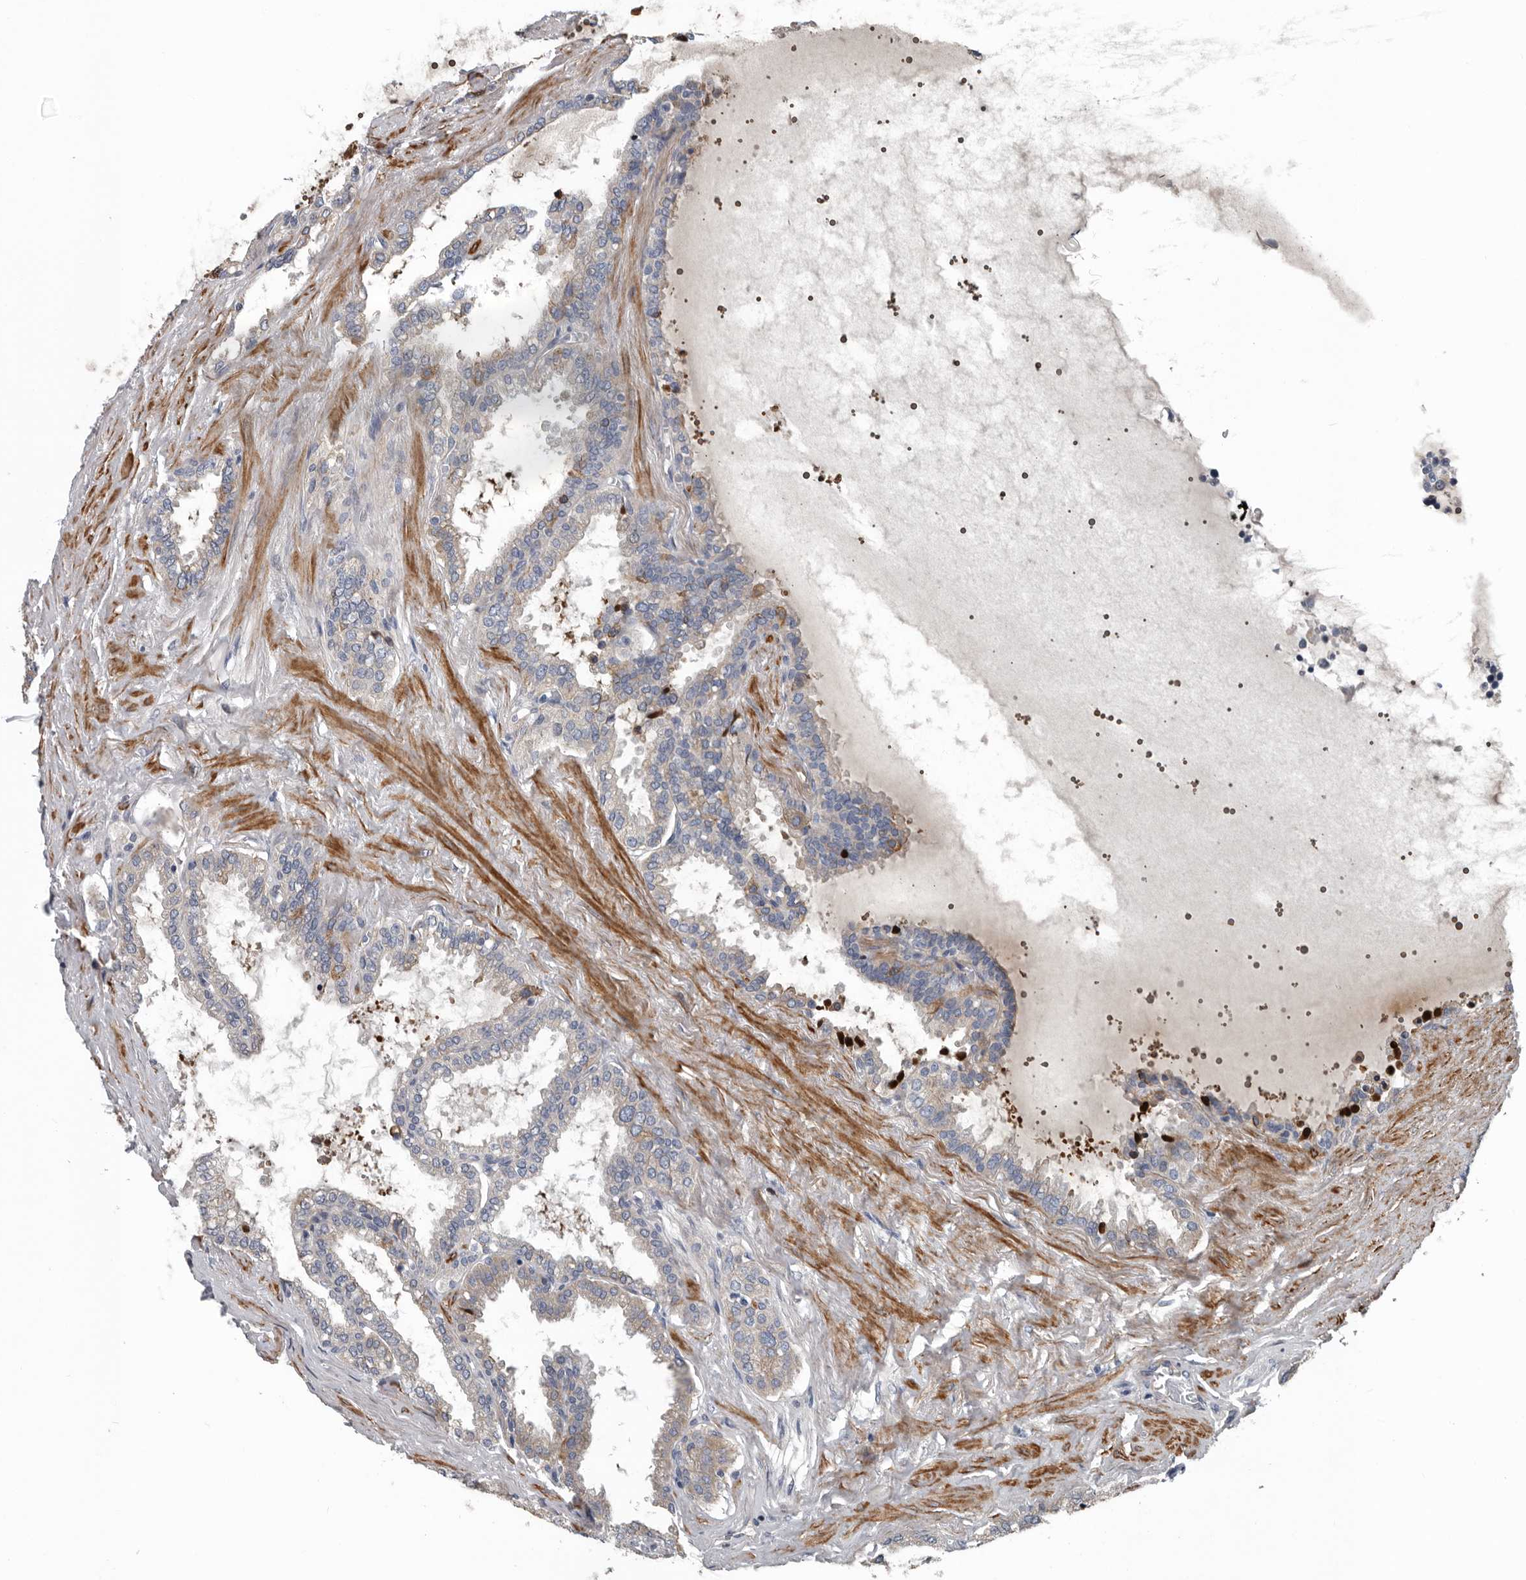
{"staining": {"intensity": "weak", "quantity": "<25%", "location": "cytoplasmic/membranous"}, "tissue": "seminal vesicle", "cell_type": "Glandular cells", "image_type": "normal", "snomed": [{"axis": "morphology", "description": "Normal tissue, NOS"}, {"axis": "topography", "description": "Seminal veicle"}], "caption": "Protein analysis of benign seminal vesicle shows no significant positivity in glandular cells. (Brightfield microscopy of DAB (3,3'-diaminobenzidine) IHC at high magnification).", "gene": "DPY19L4", "patient": {"sex": "male", "age": 46}}